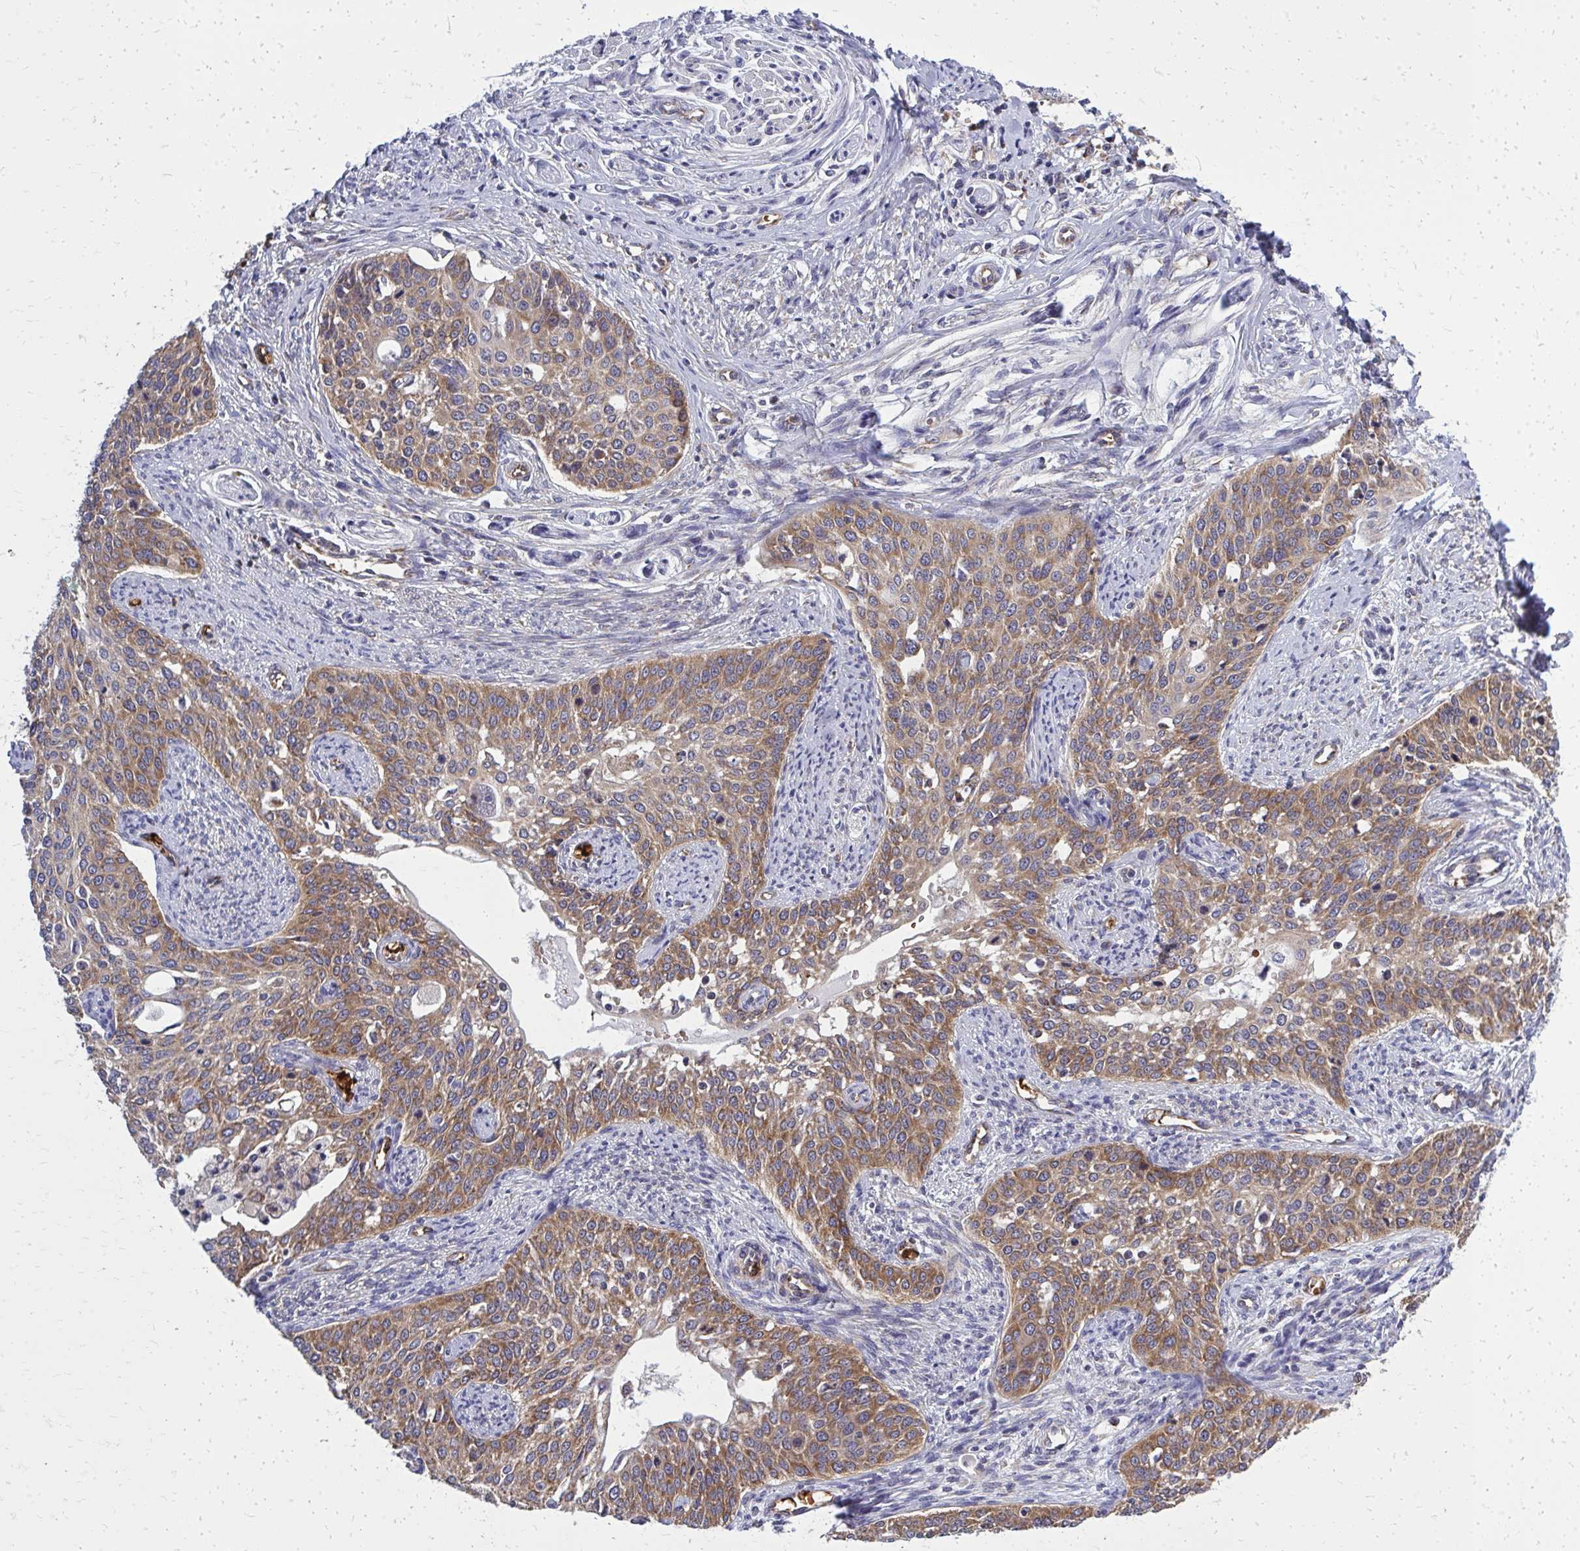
{"staining": {"intensity": "moderate", "quantity": ">75%", "location": "cytoplasmic/membranous"}, "tissue": "cervical cancer", "cell_type": "Tumor cells", "image_type": "cancer", "snomed": [{"axis": "morphology", "description": "Squamous cell carcinoma, NOS"}, {"axis": "topography", "description": "Cervix"}], "caption": "Human cervical squamous cell carcinoma stained with a protein marker shows moderate staining in tumor cells.", "gene": "PDK4", "patient": {"sex": "female", "age": 44}}